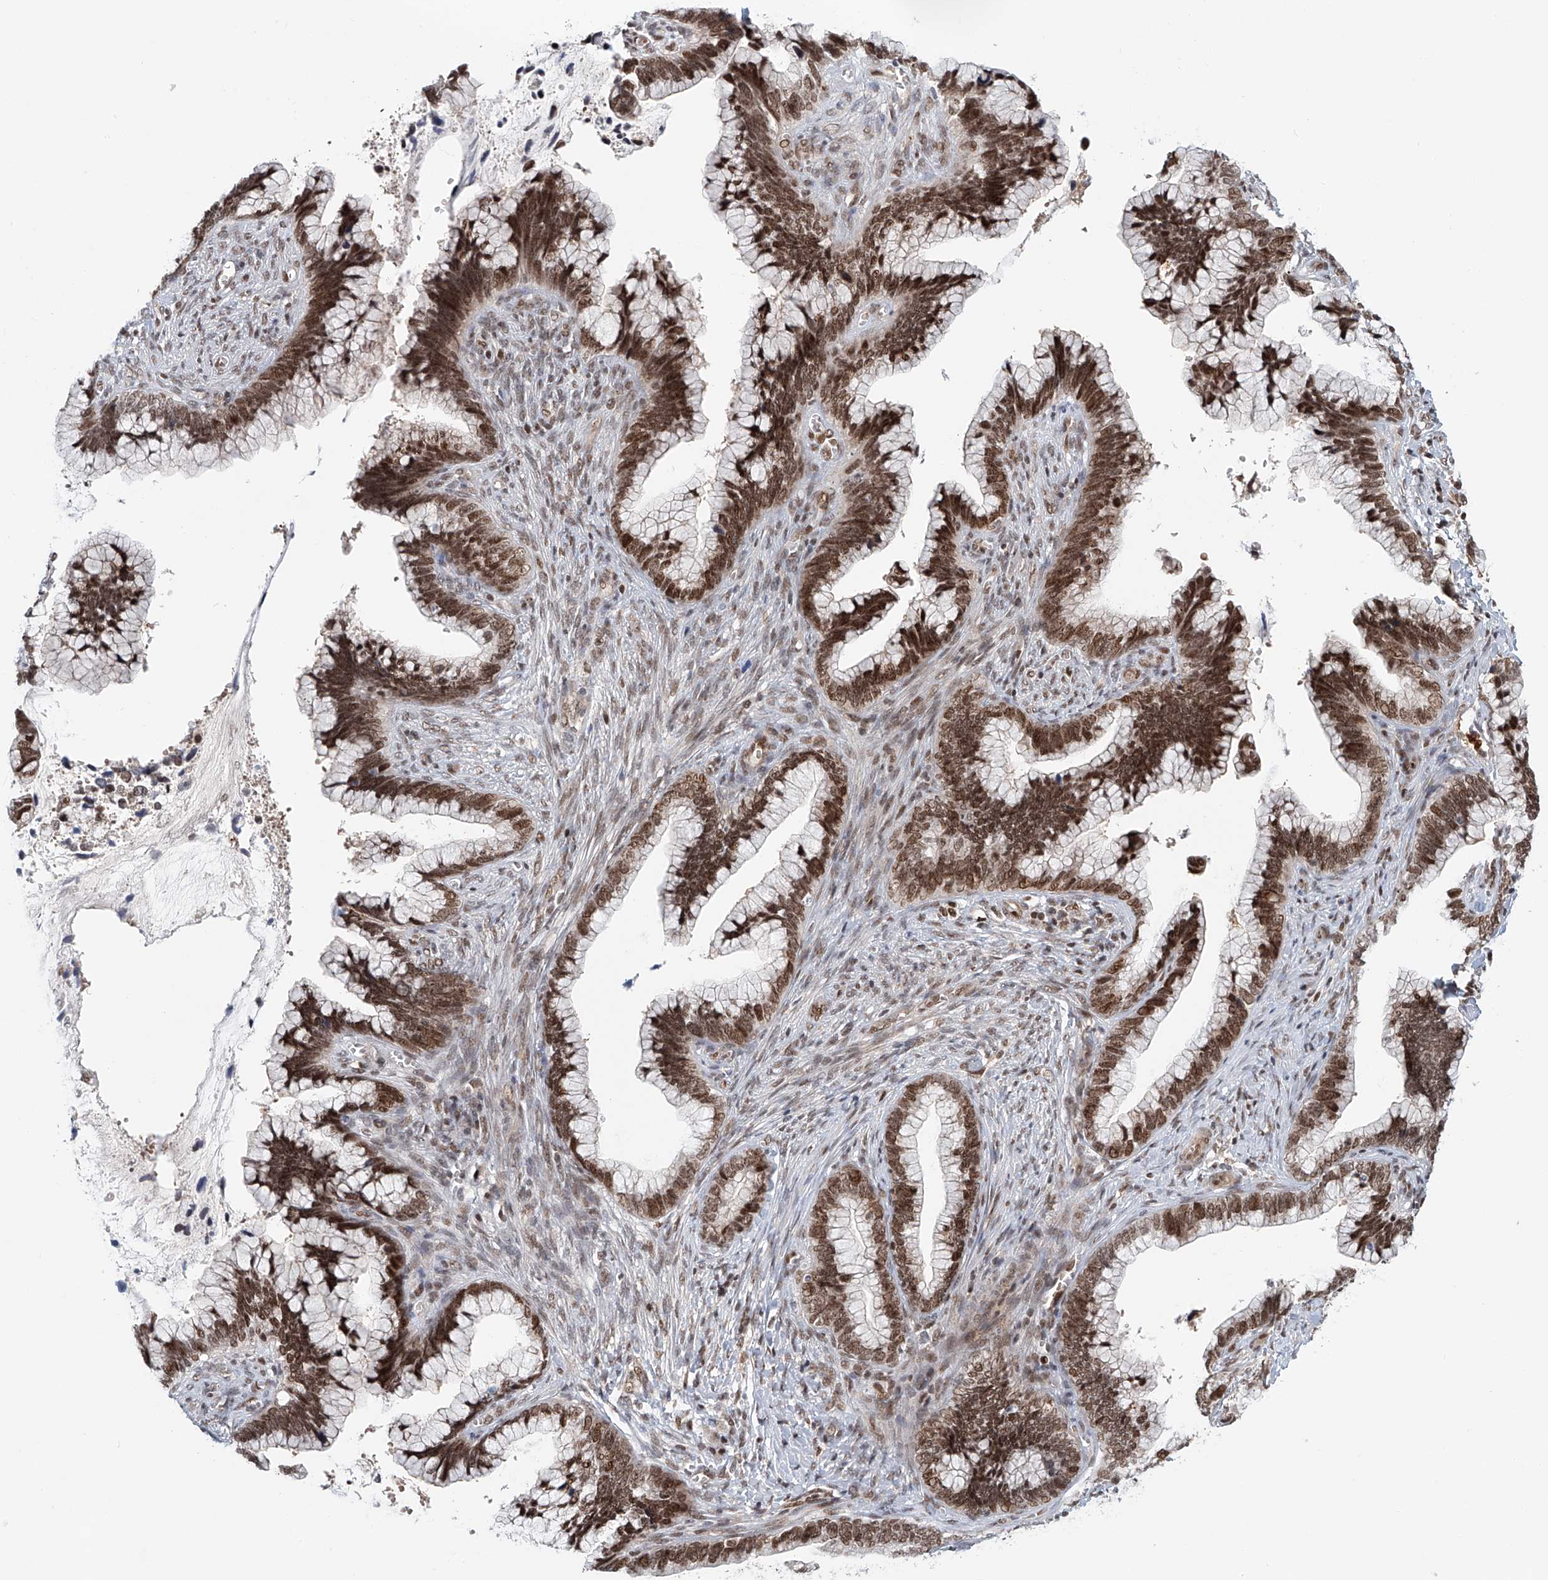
{"staining": {"intensity": "strong", "quantity": ">75%", "location": "nuclear"}, "tissue": "cervical cancer", "cell_type": "Tumor cells", "image_type": "cancer", "snomed": [{"axis": "morphology", "description": "Adenocarcinoma, NOS"}, {"axis": "topography", "description": "Cervix"}], "caption": "Strong nuclear positivity for a protein is present in approximately >75% of tumor cells of cervical cancer using IHC.", "gene": "ZNF470", "patient": {"sex": "female", "age": 44}}